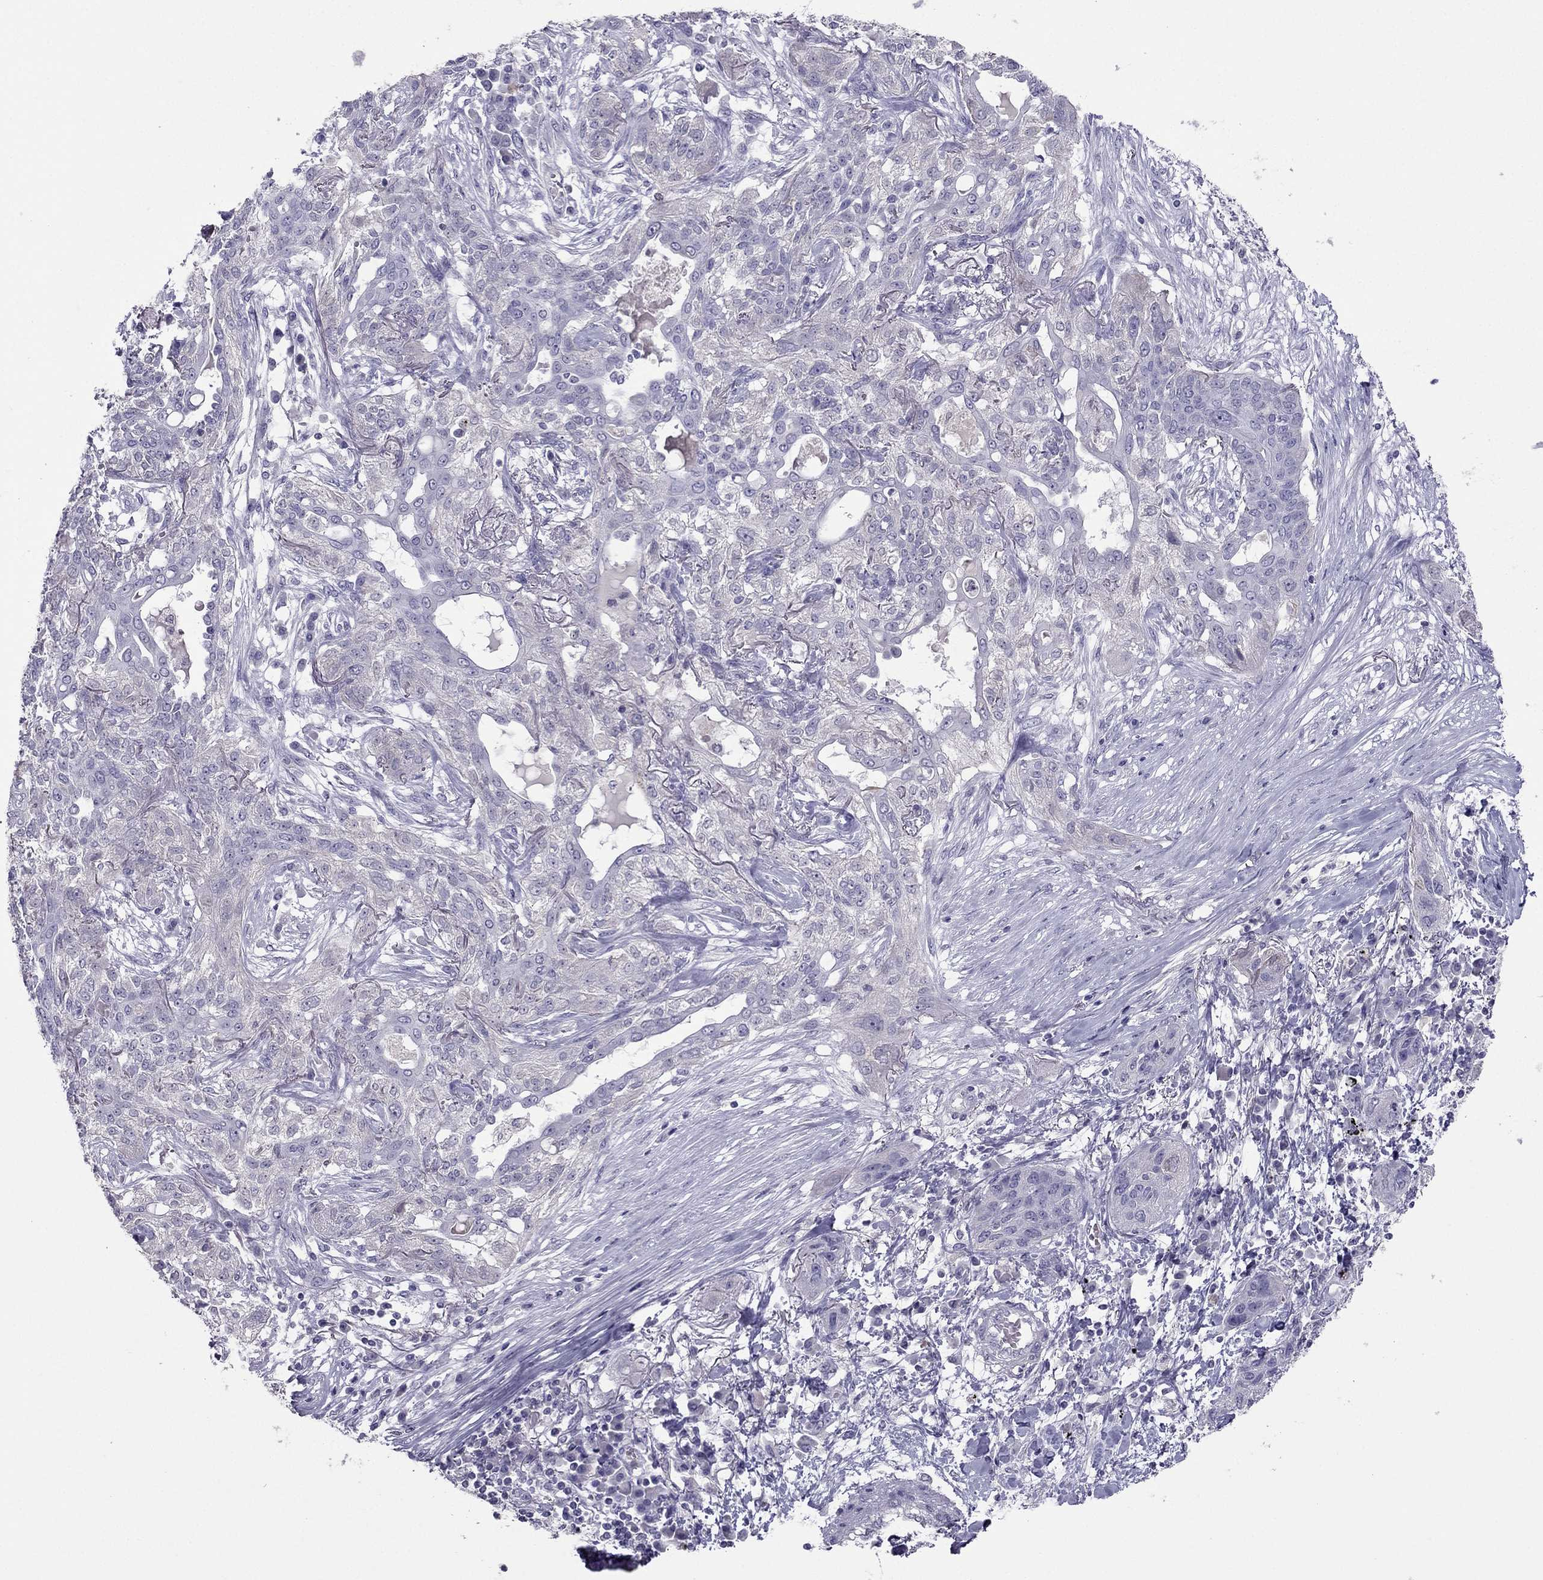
{"staining": {"intensity": "negative", "quantity": "none", "location": "none"}, "tissue": "lung cancer", "cell_type": "Tumor cells", "image_type": "cancer", "snomed": [{"axis": "morphology", "description": "Squamous cell carcinoma, NOS"}, {"axis": "topography", "description": "Lung"}], "caption": "Immunohistochemical staining of human lung cancer (squamous cell carcinoma) exhibits no significant staining in tumor cells. (DAB (3,3'-diaminobenzidine) IHC visualized using brightfield microscopy, high magnification).", "gene": "RGS8", "patient": {"sex": "female", "age": 70}}